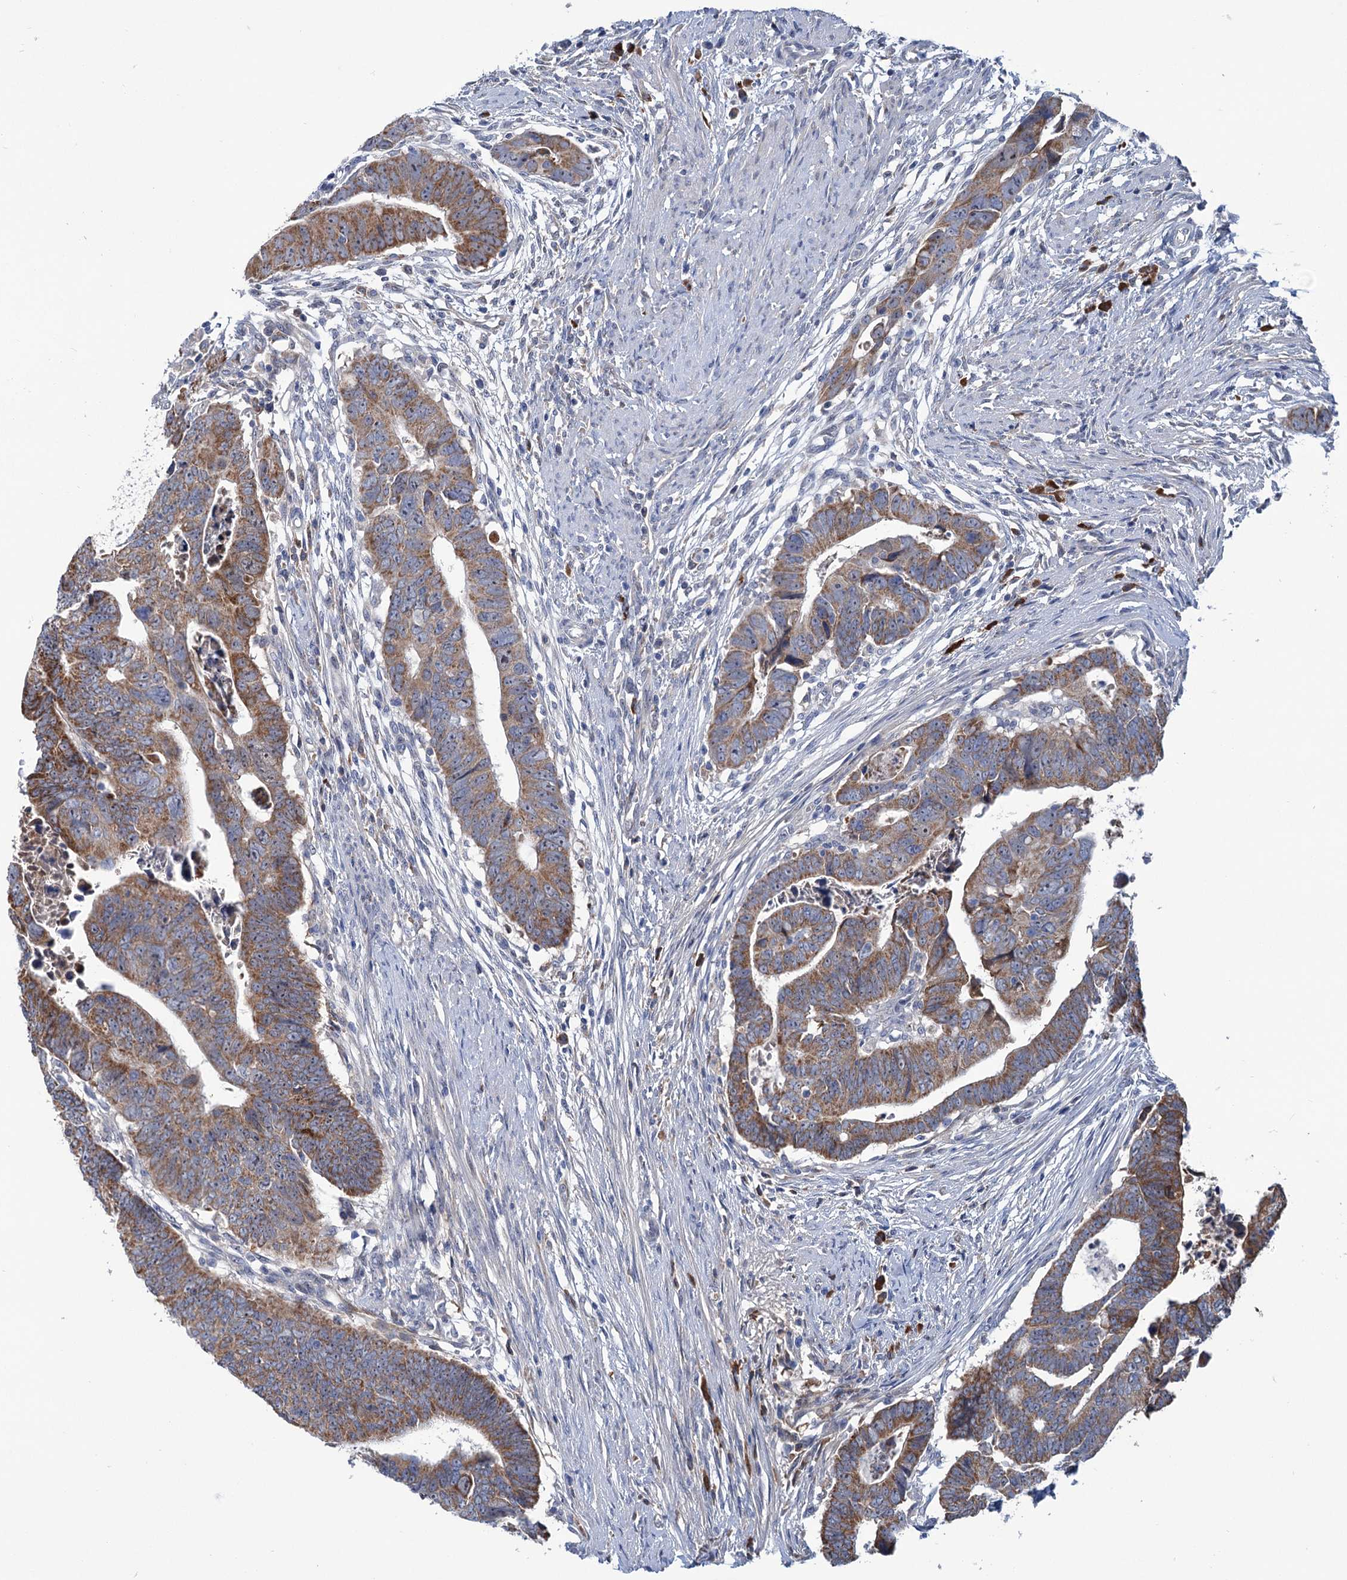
{"staining": {"intensity": "moderate", "quantity": ">75%", "location": "cytoplasmic/membranous"}, "tissue": "colorectal cancer", "cell_type": "Tumor cells", "image_type": "cancer", "snomed": [{"axis": "morphology", "description": "Adenocarcinoma, NOS"}, {"axis": "topography", "description": "Rectum"}], "caption": "This histopathology image shows colorectal adenocarcinoma stained with IHC to label a protein in brown. The cytoplasmic/membranous of tumor cells show moderate positivity for the protein. Nuclei are counter-stained blue.", "gene": "LPIN1", "patient": {"sex": "female", "age": 65}}